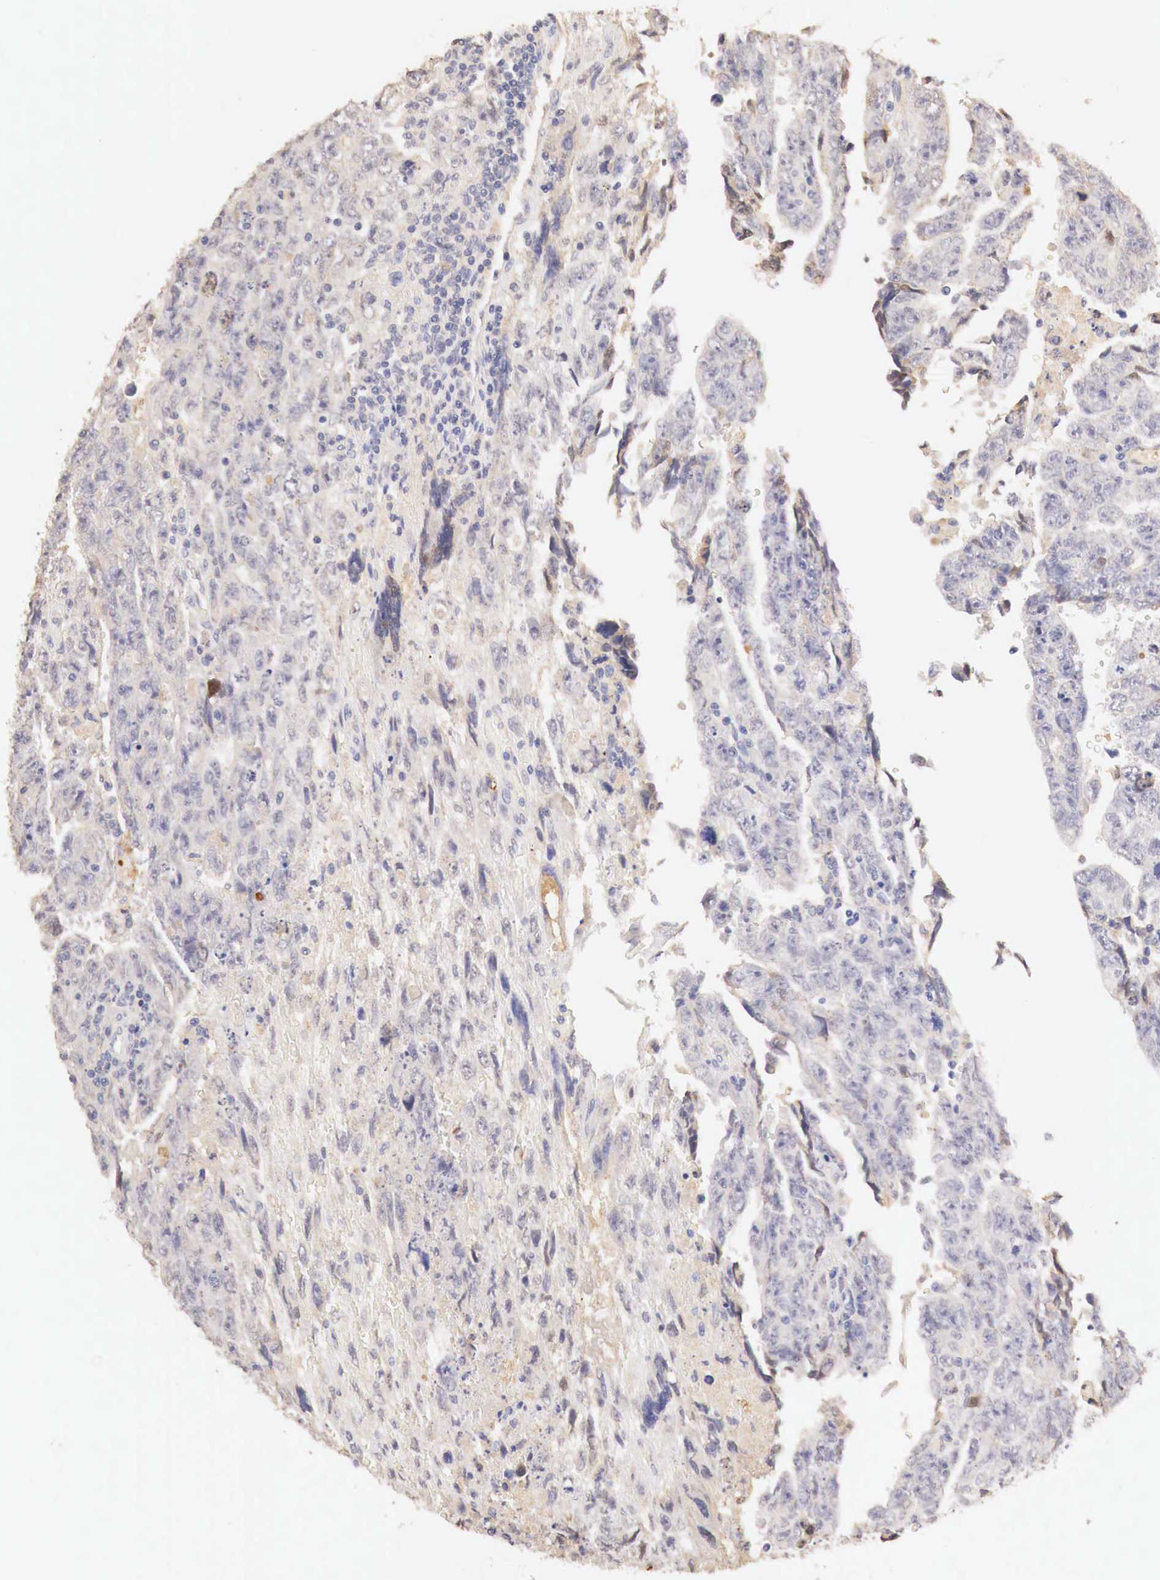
{"staining": {"intensity": "negative", "quantity": "none", "location": "none"}, "tissue": "testis cancer", "cell_type": "Tumor cells", "image_type": "cancer", "snomed": [{"axis": "morphology", "description": "Carcinoma, Embryonal, NOS"}, {"axis": "topography", "description": "Testis"}], "caption": "Tumor cells are negative for protein expression in human embryonal carcinoma (testis).", "gene": "GATA1", "patient": {"sex": "male", "age": 28}}